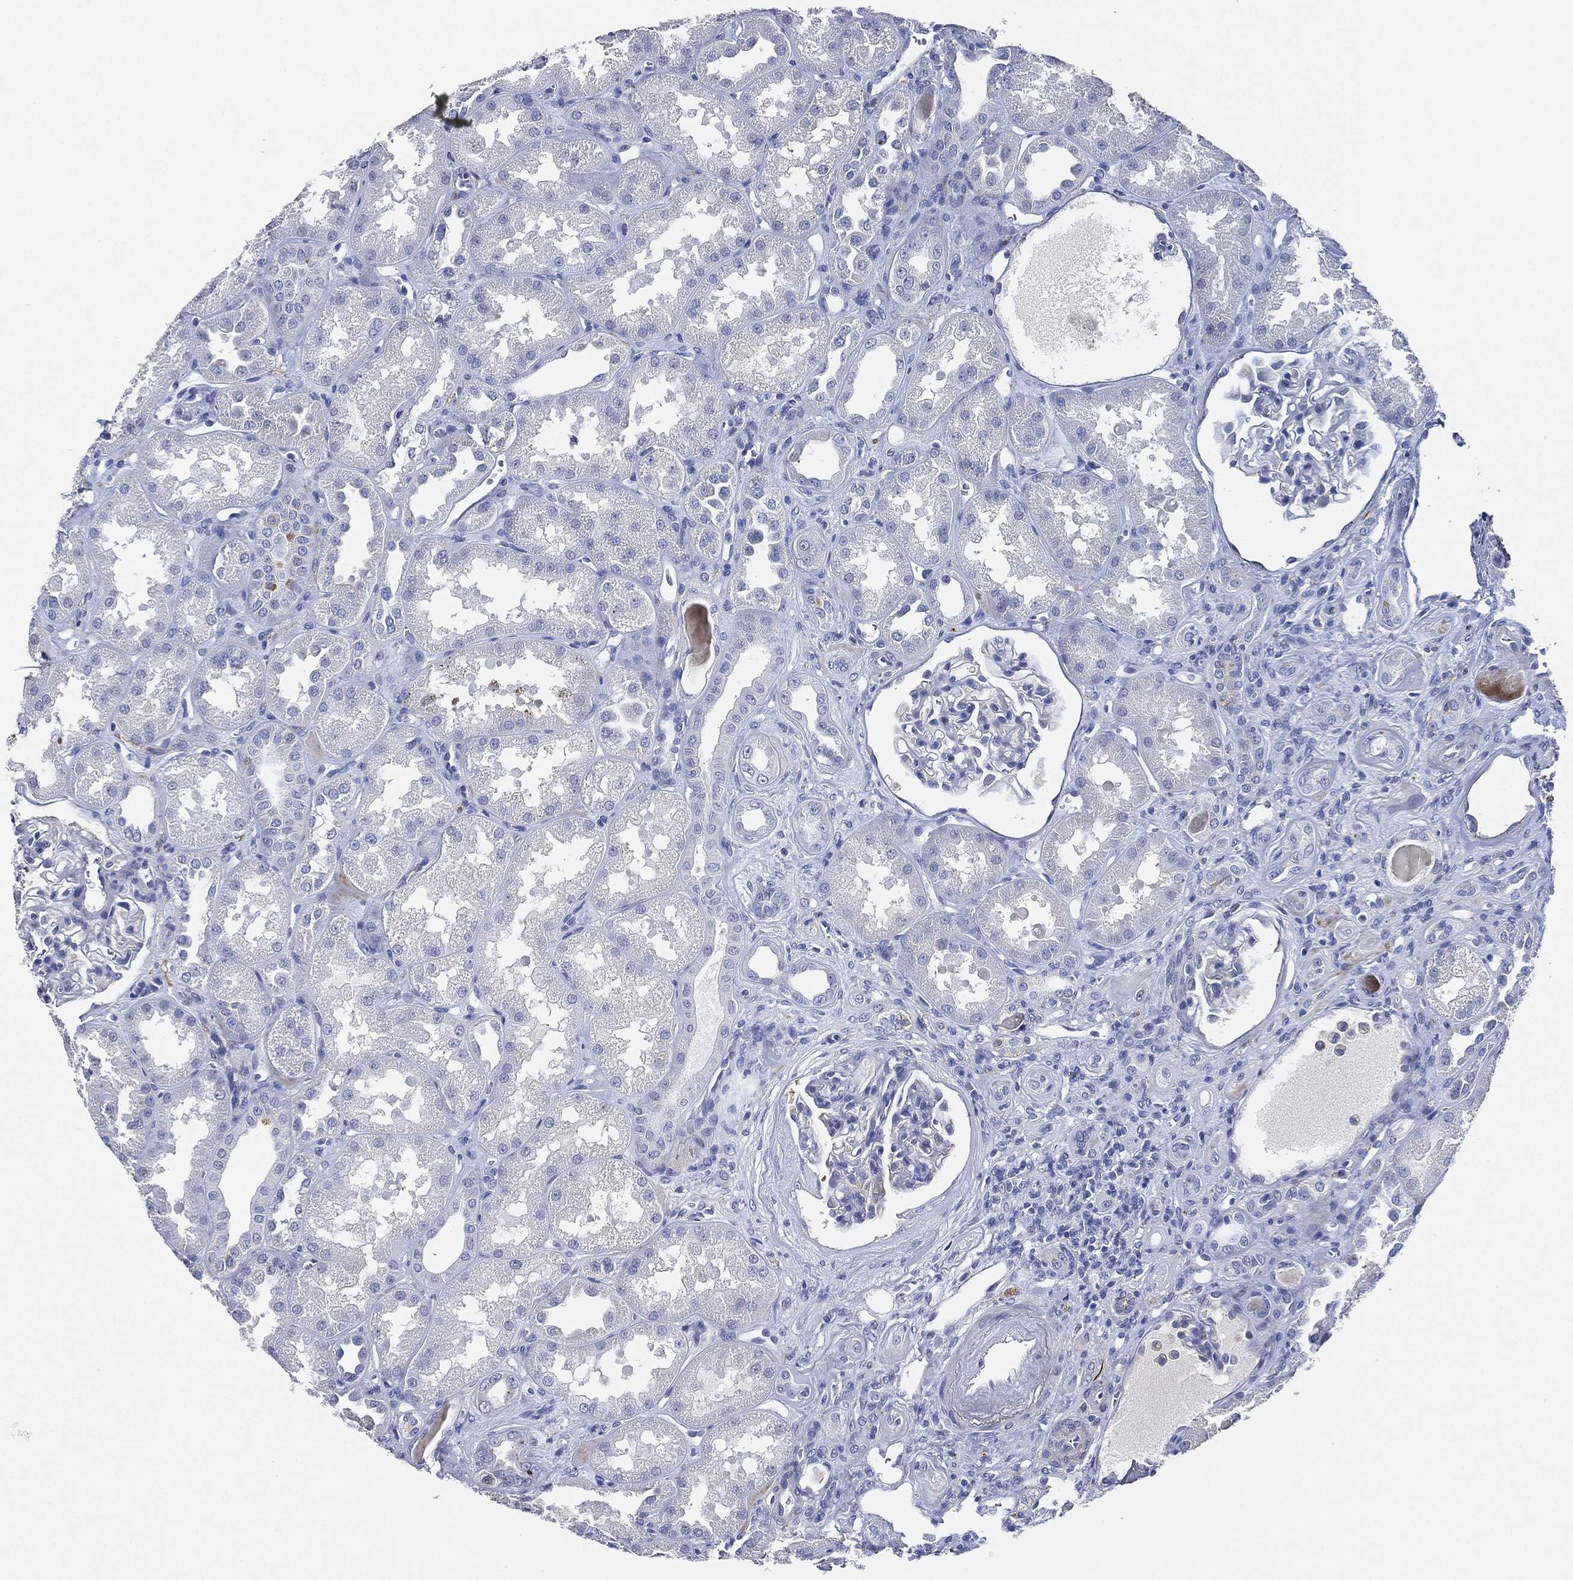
{"staining": {"intensity": "negative", "quantity": "none", "location": "none"}, "tissue": "kidney", "cell_type": "Cells in glomeruli", "image_type": "normal", "snomed": [{"axis": "morphology", "description": "Normal tissue, NOS"}, {"axis": "topography", "description": "Kidney"}], "caption": "The image exhibits no significant staining in cells in glomeruli of kidney.", "gene": "NTRK1", "patient": {"sex": "male", "age": 61}}